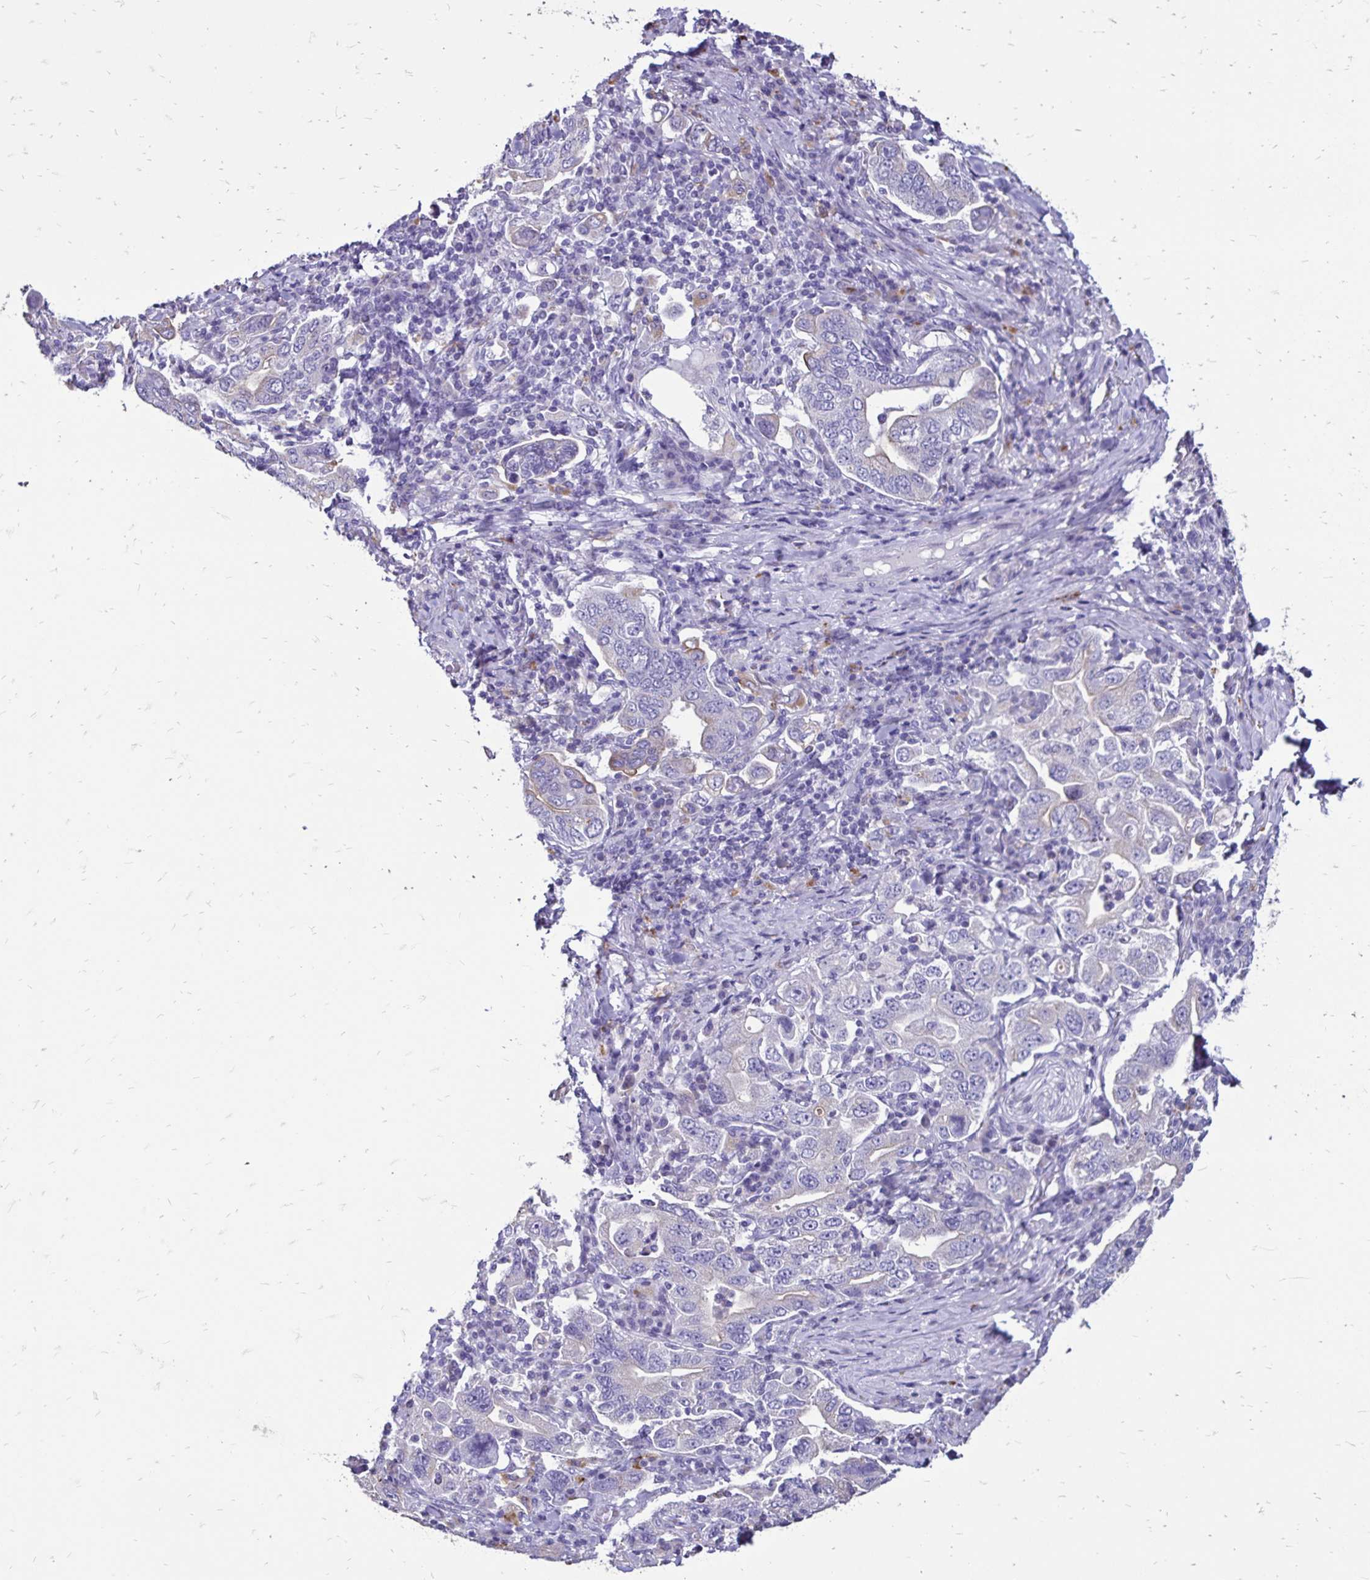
{"staining": {"intensity": "negative", "quantity": "none", "location": "none"}, "tissue": "stomach cancer", "cell_type": "Tumor cells", "image_type": "cancer", "snomed": [{"axis": "morphology", "description": "Adenocarcinoma, NOS"}, {"axis": "topography", "description": "Stomach, upper"}, {"axis": "topography", "description": "Stomach"}], "caption": "Immunohistochemistry histopathology image of human stomach adenocarcinoma stained for a protein (brown), which reveals no positivity in tumor cells.", "gene": "EVPL", "patient": {"sex": "male", "age": 62}}